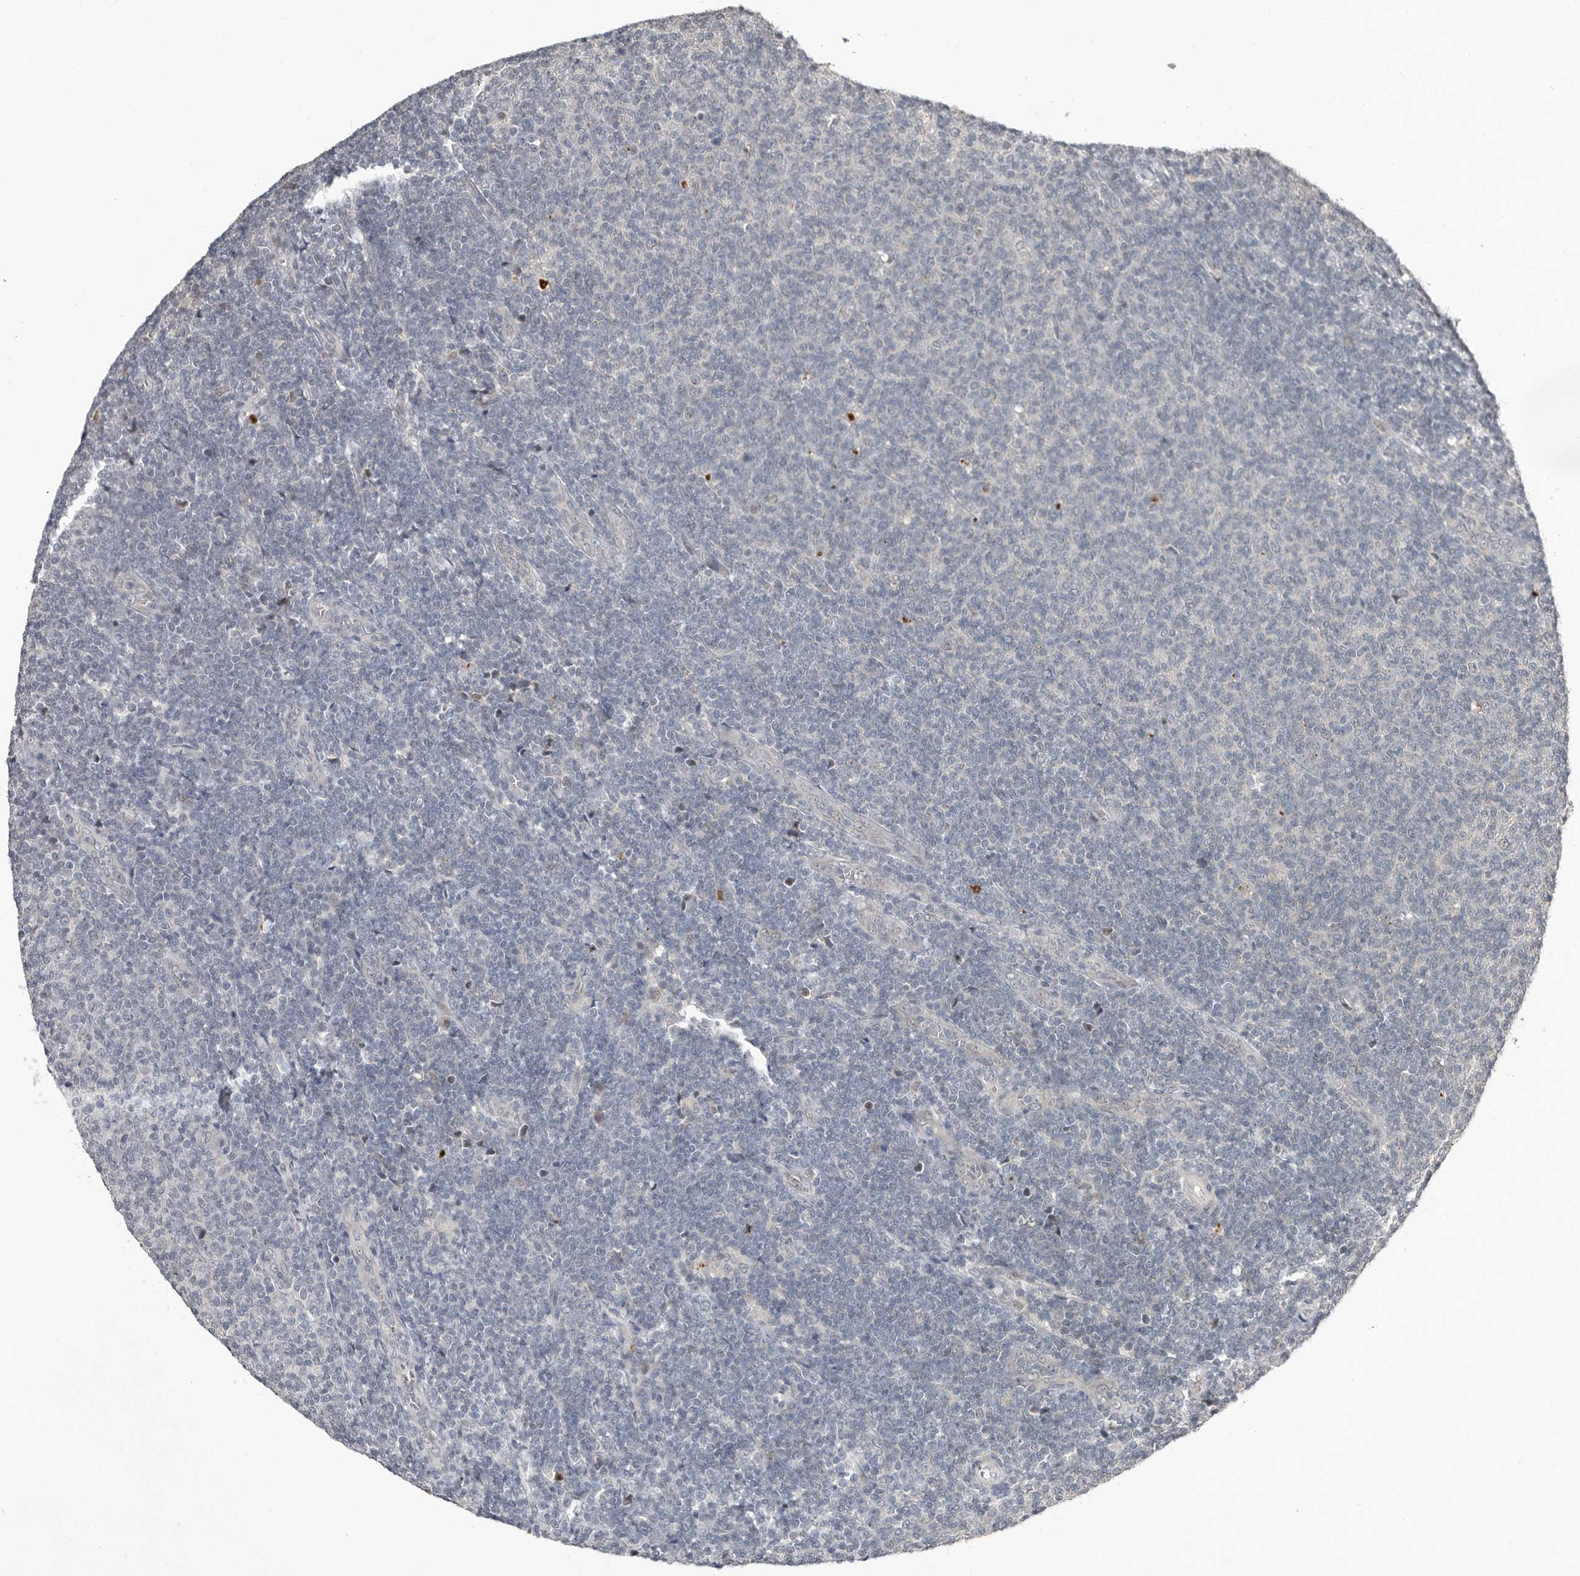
{"staining": {"intensity": "negative", "quantity": "none", "location": "none"}, "tissue": "lymphoma", "cell_type": "Tumor cells", "image_type": "cancer", "snomed": [{"axis": "morphology", "description": "Malignant lymphoma, non-Hodgkin's type, Low grade"}, {"axis": "topography", "description": "Lymph node"}], "caption": "Lymphoma stained for a protein using IHC displays no staining tumor cells.", "gene": "APOL6", "patient": {"sex": "male", "age": 66}}